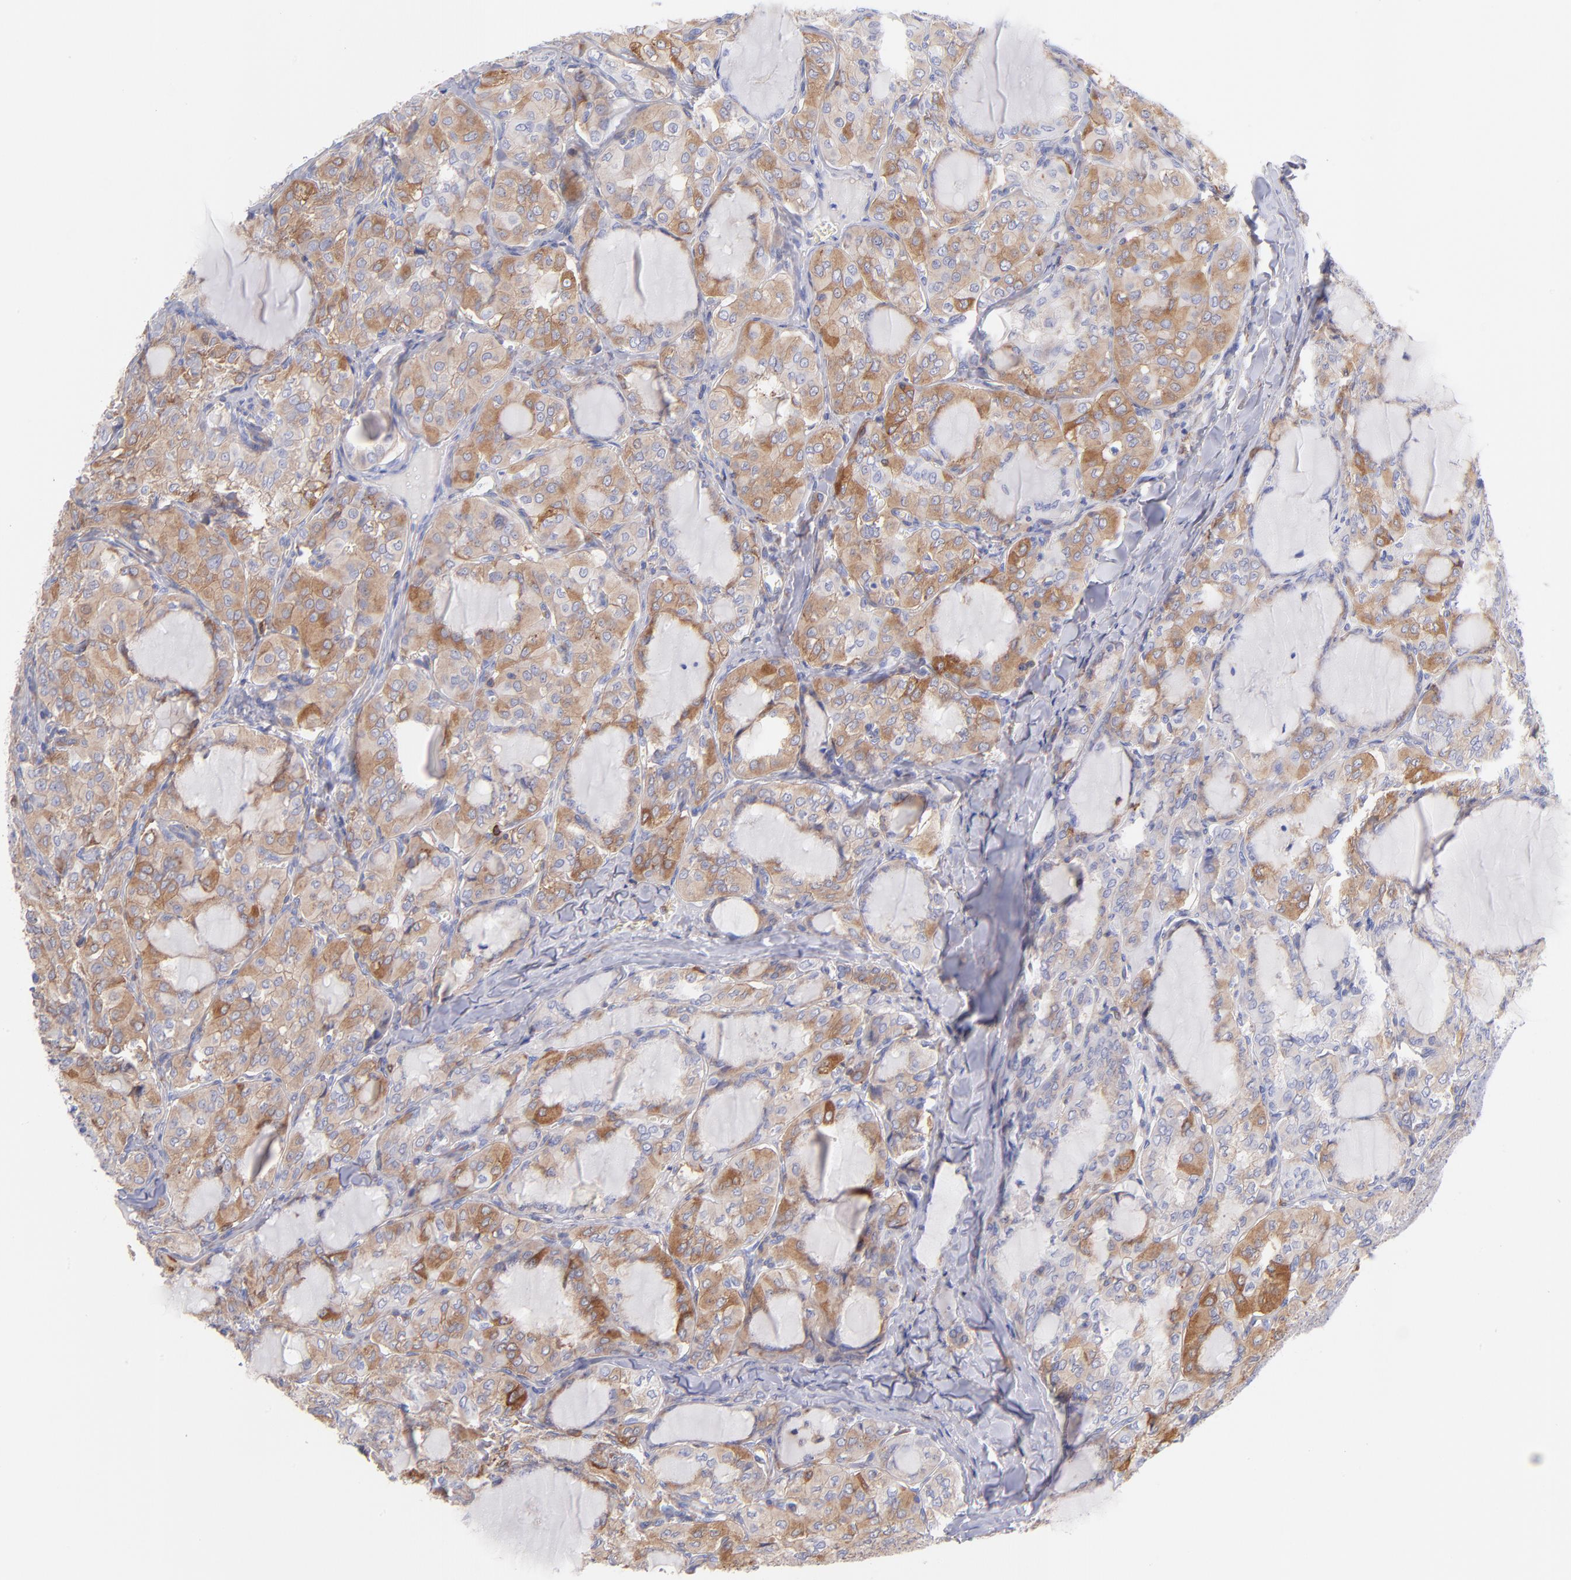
{"staining": {"intensity": "moderate", "quantity": ">75%", "location": "cytoplasmic/membranous"}, "tissue": "thyroid cancer", "cell_type": "Tumor cells", "image_type": "cancer", "snomed": [{"axis": "morphology", "description": "Papillary adenocarcinoma, NOS"}, {"axis": "topography", "description": "Thyroid gland"}], "caption": "A histopathology image of human thyroid papillary adenocarcinoma stained for a protein shows moderate cytoplasmic/membranous brown staining in tumor cells.", "gene": "PRKCA", "patient": {"sex": "male", "age": 20}}